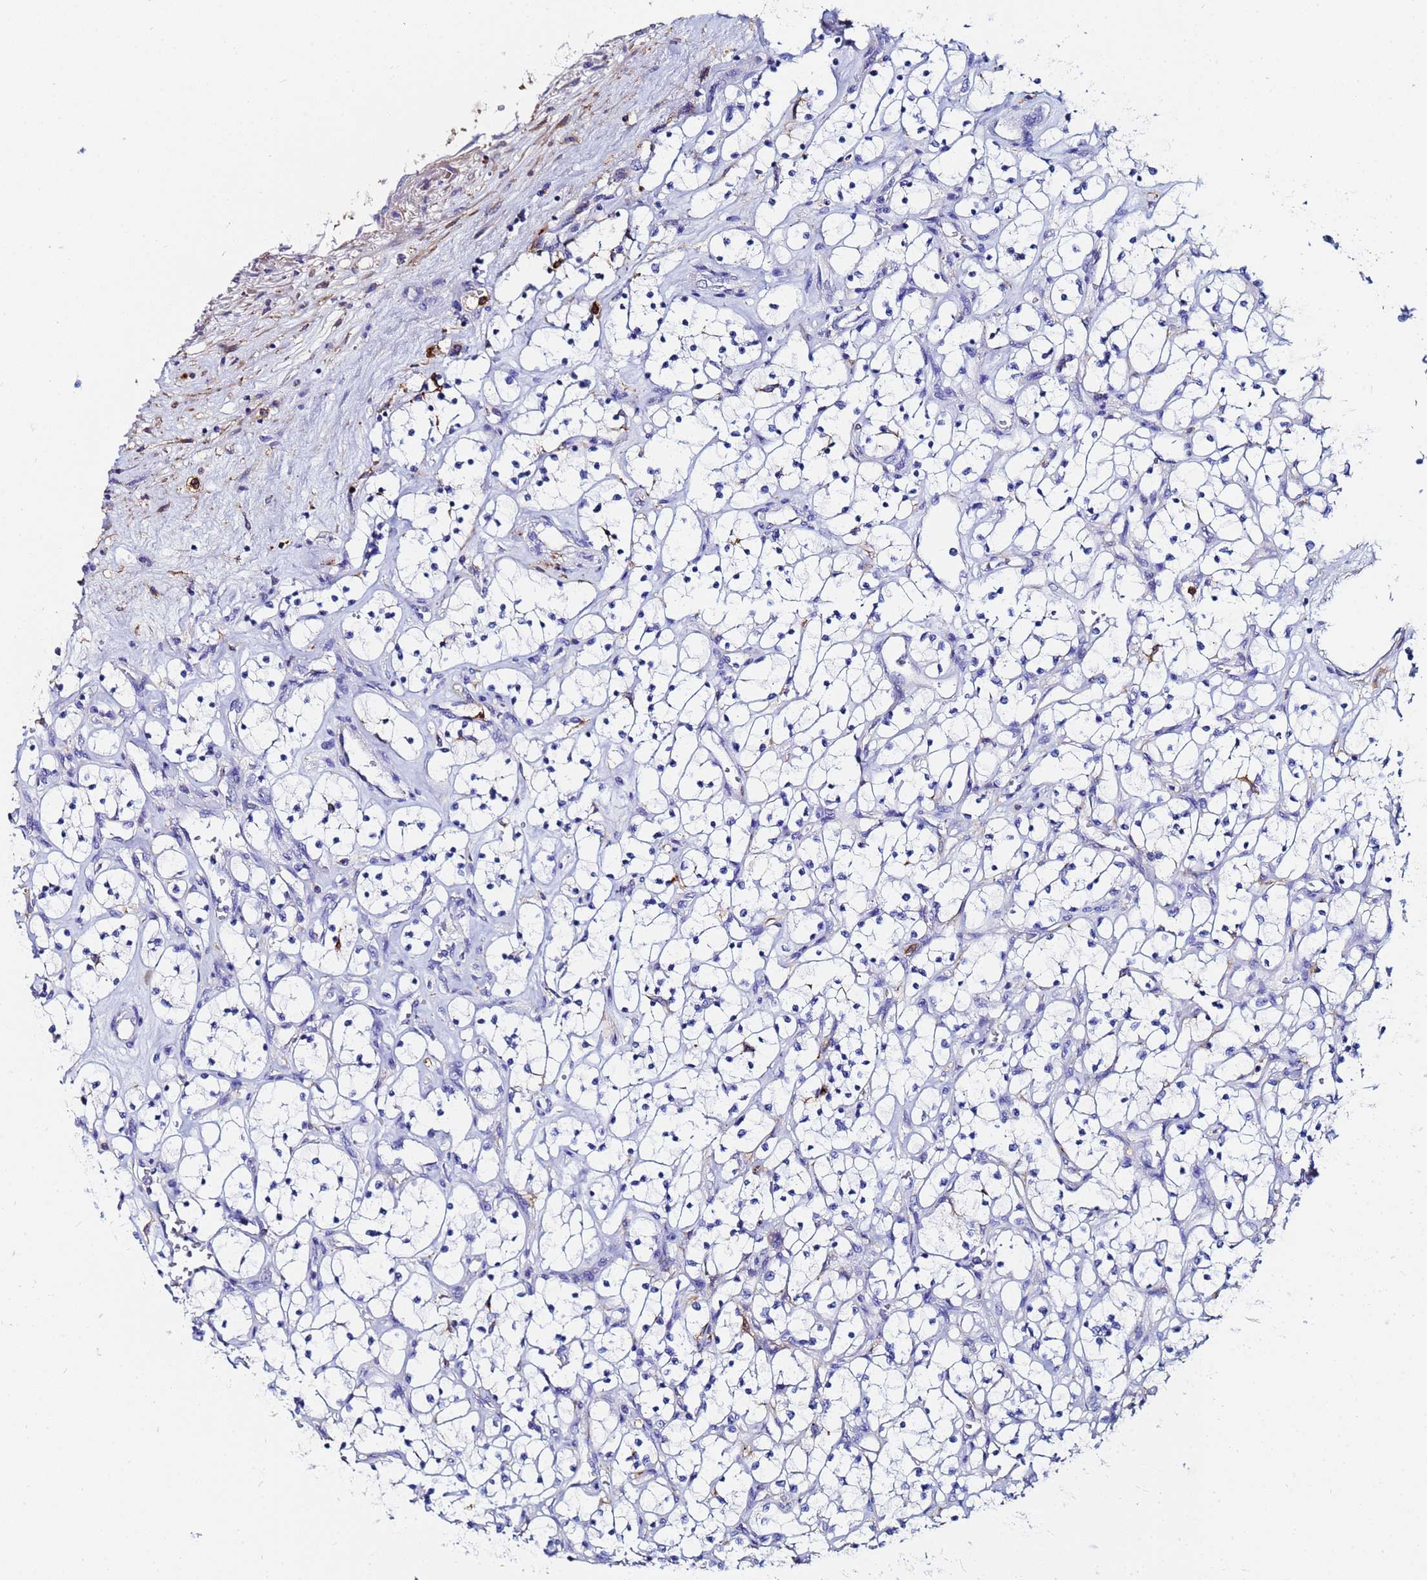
{"staining": {"intensity": "negative", "quantity": "none", "location": "none"}, "tissue": "renal cancer", "cell_type": "Tumor cells", "image_type": "cancer", "snomed": [{"axis": "morphology", "description": "Adenocarcinoma, NOS"}, {"axis": "topography", "description": "Kidney"}], "caption": "High power microscopy image of an immunohistochemistry (IHC) histopathology image of renal cancer (adenocarcinoma), revealing no significant staining in tumor cells.", "gene": "BASP1", "patient": {"sex": "female", "age": 69}}